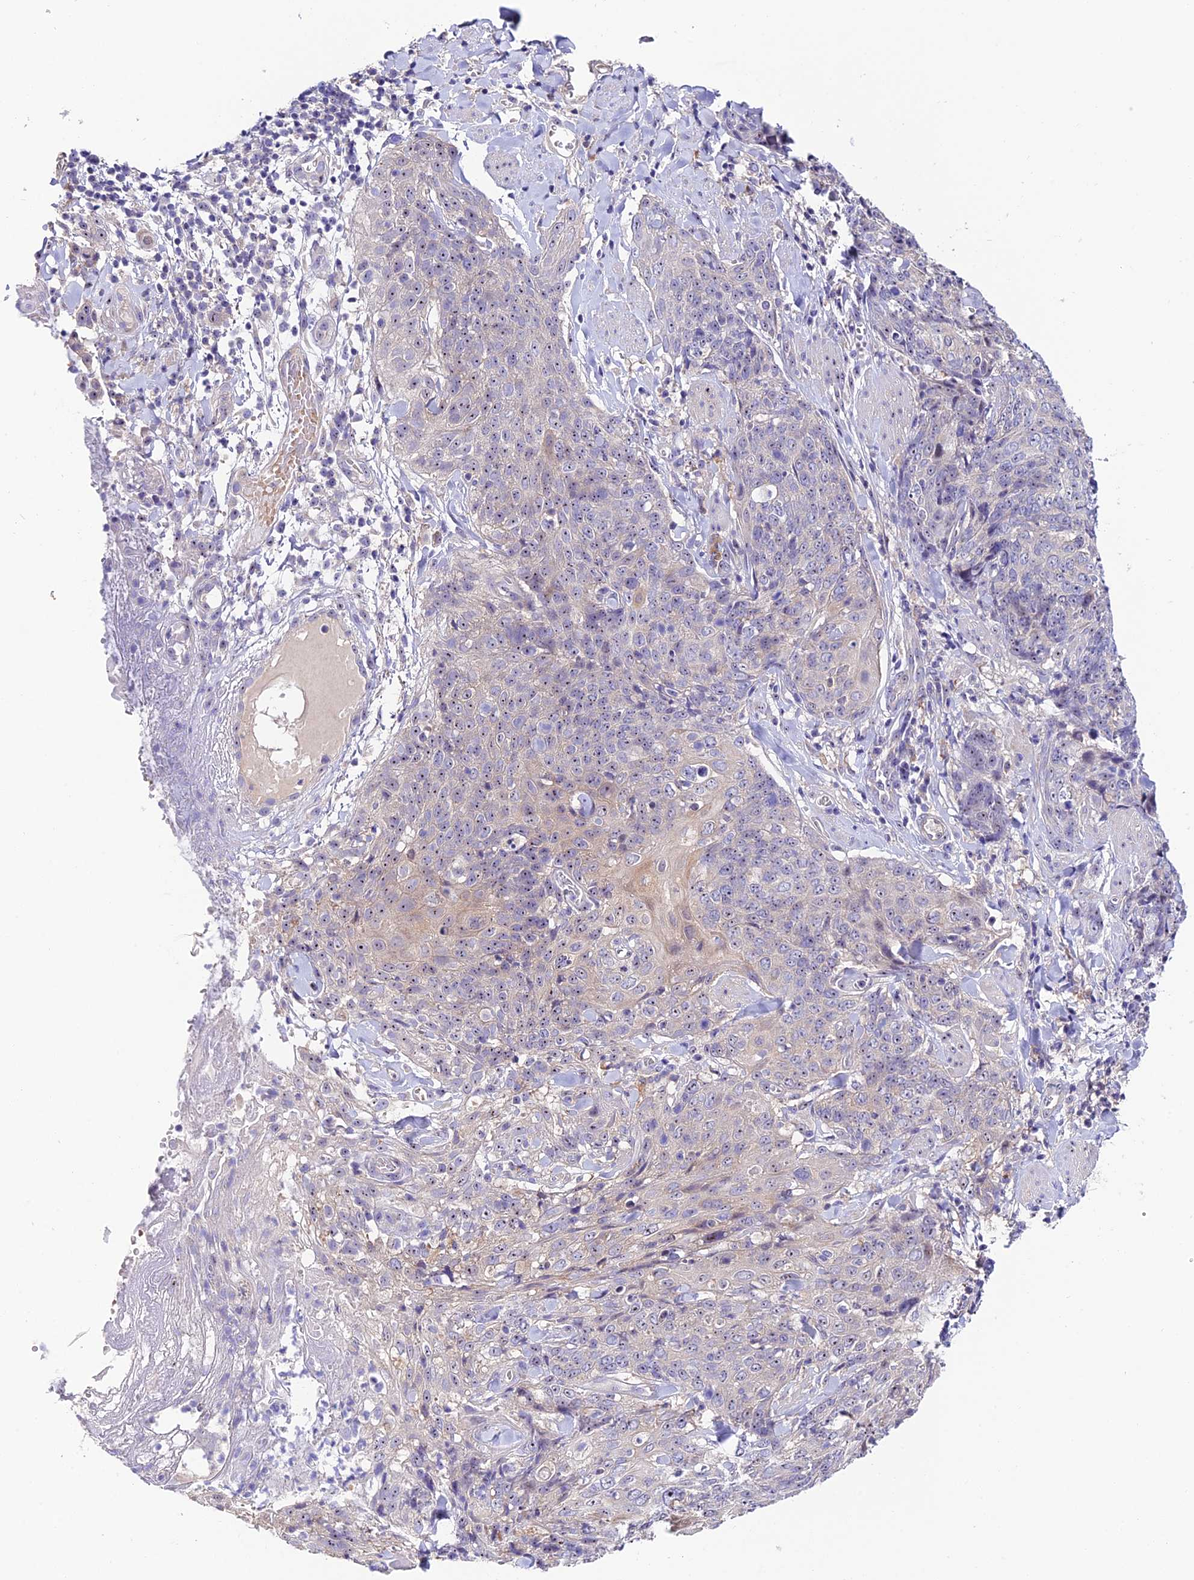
{"staining": {"intensity": "weak", "quantity": "<25%", "location": "cytoplasmic/membranous"}, "tissue": "skin cancer", "cell_type": "Tumor cells", "image_type": "cancer", "snomed": [{"axis": "morphology", "description": "Squamous cell carcinoma, NOS"}, {"axis": "topography", "description": "Skin"}, {"axis": "topography", "description": "Vulva"}], "caption": "Protein analysis of skin cancer exhibits no significant expression in tumor cells.", "gene": "DUSP29", "patient": {"sex": "female", "age": 85}}